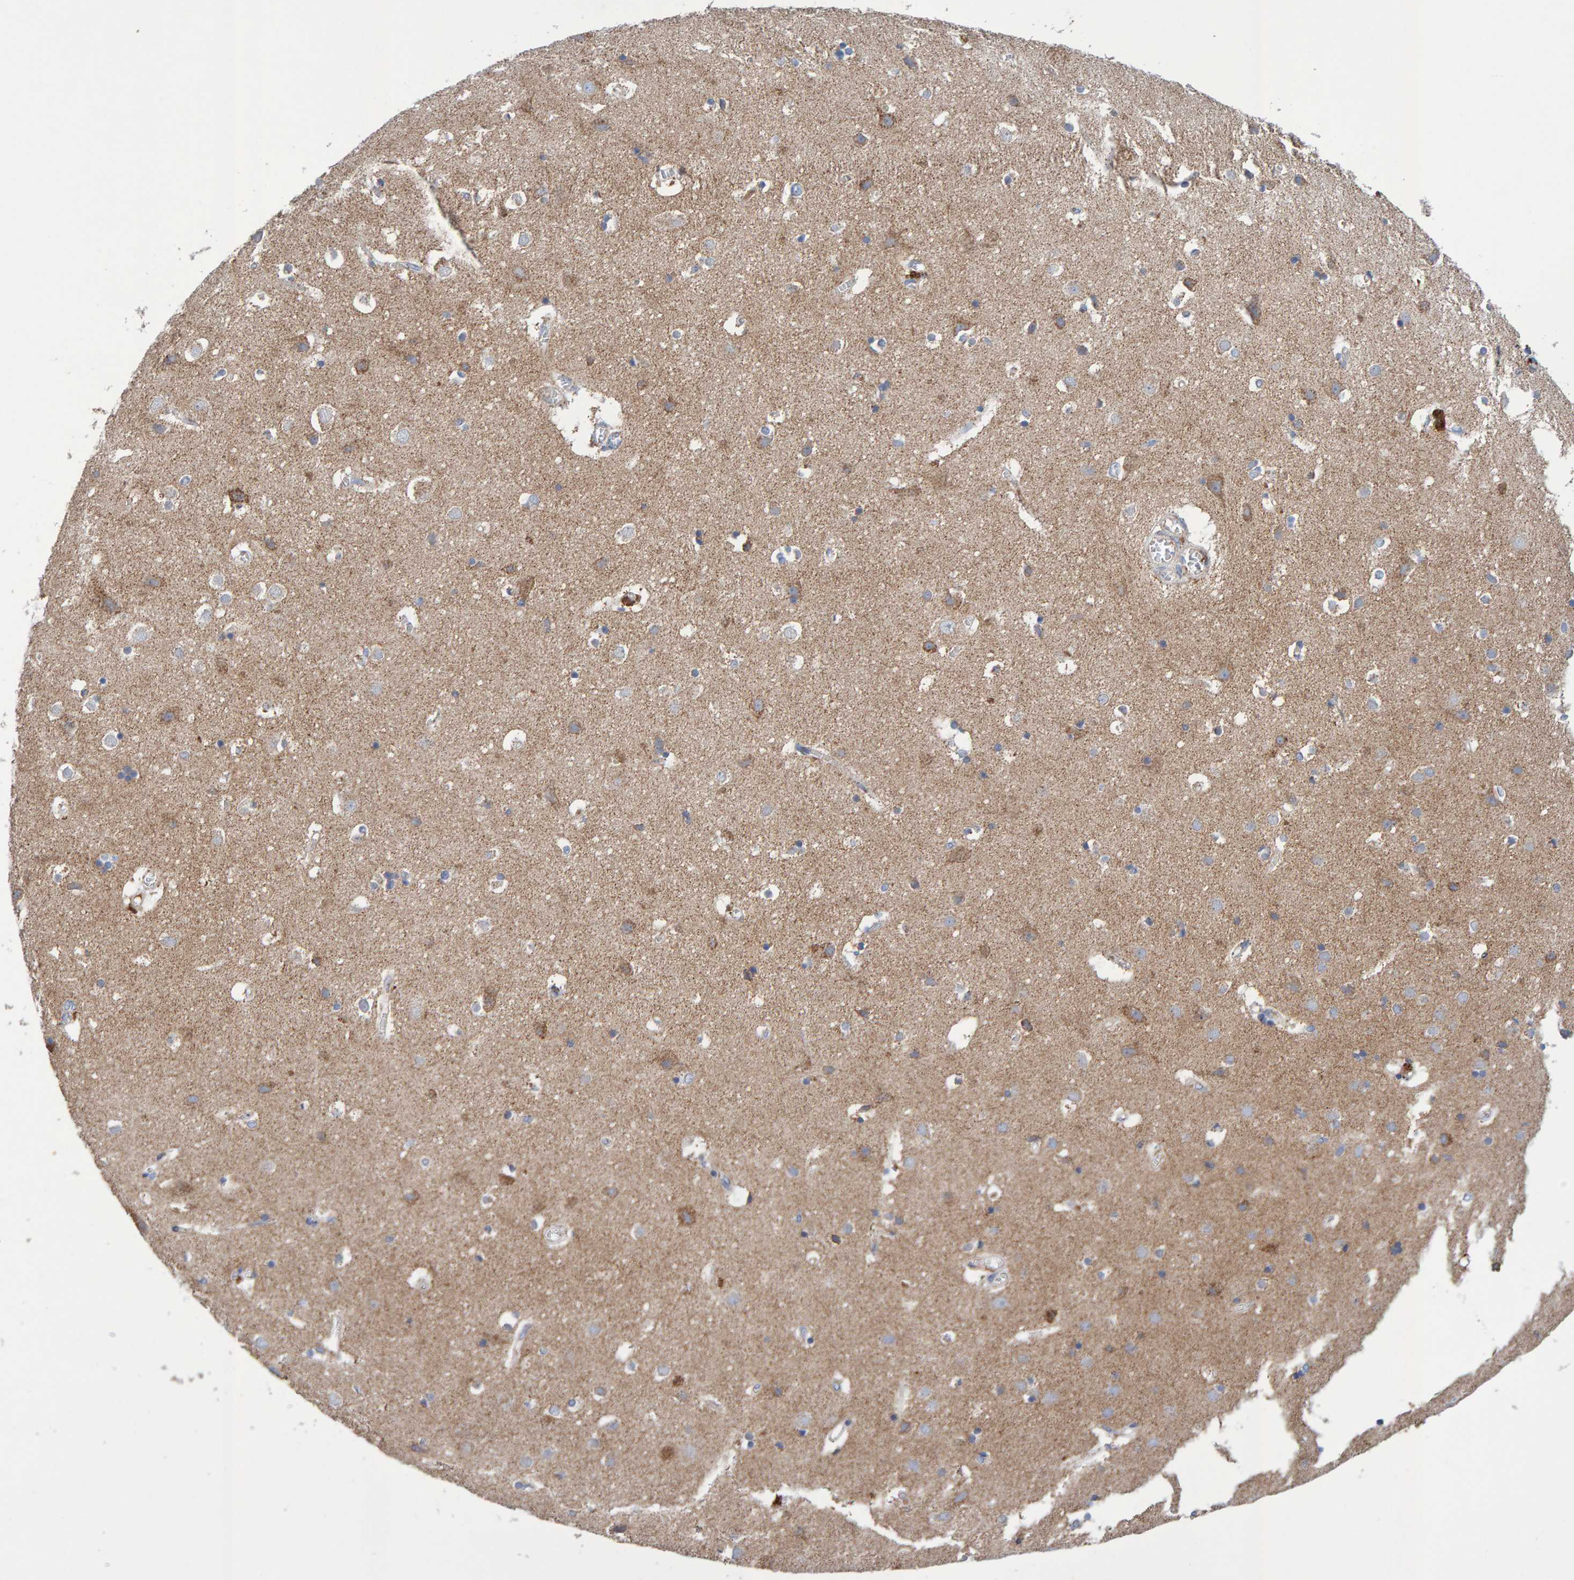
{"staining": {"intensity": "negative", "quantity": "none", "location": "none"}, "tissue": "cerebral cortex", "cell_type": "Endothelial cells", "image_type": "normal", "snomed": [{"axis": "morphology", "description": "Normal tissue, NOS"}, {"axis": "topography", "description": "Cerebral cortex"}], "caption": "Photomicrograph shows no protein staining in endothelial cells of benign cerebral cortex.", "gene": "EFR3A", "patient": {"sex": "male", "age": 54}}